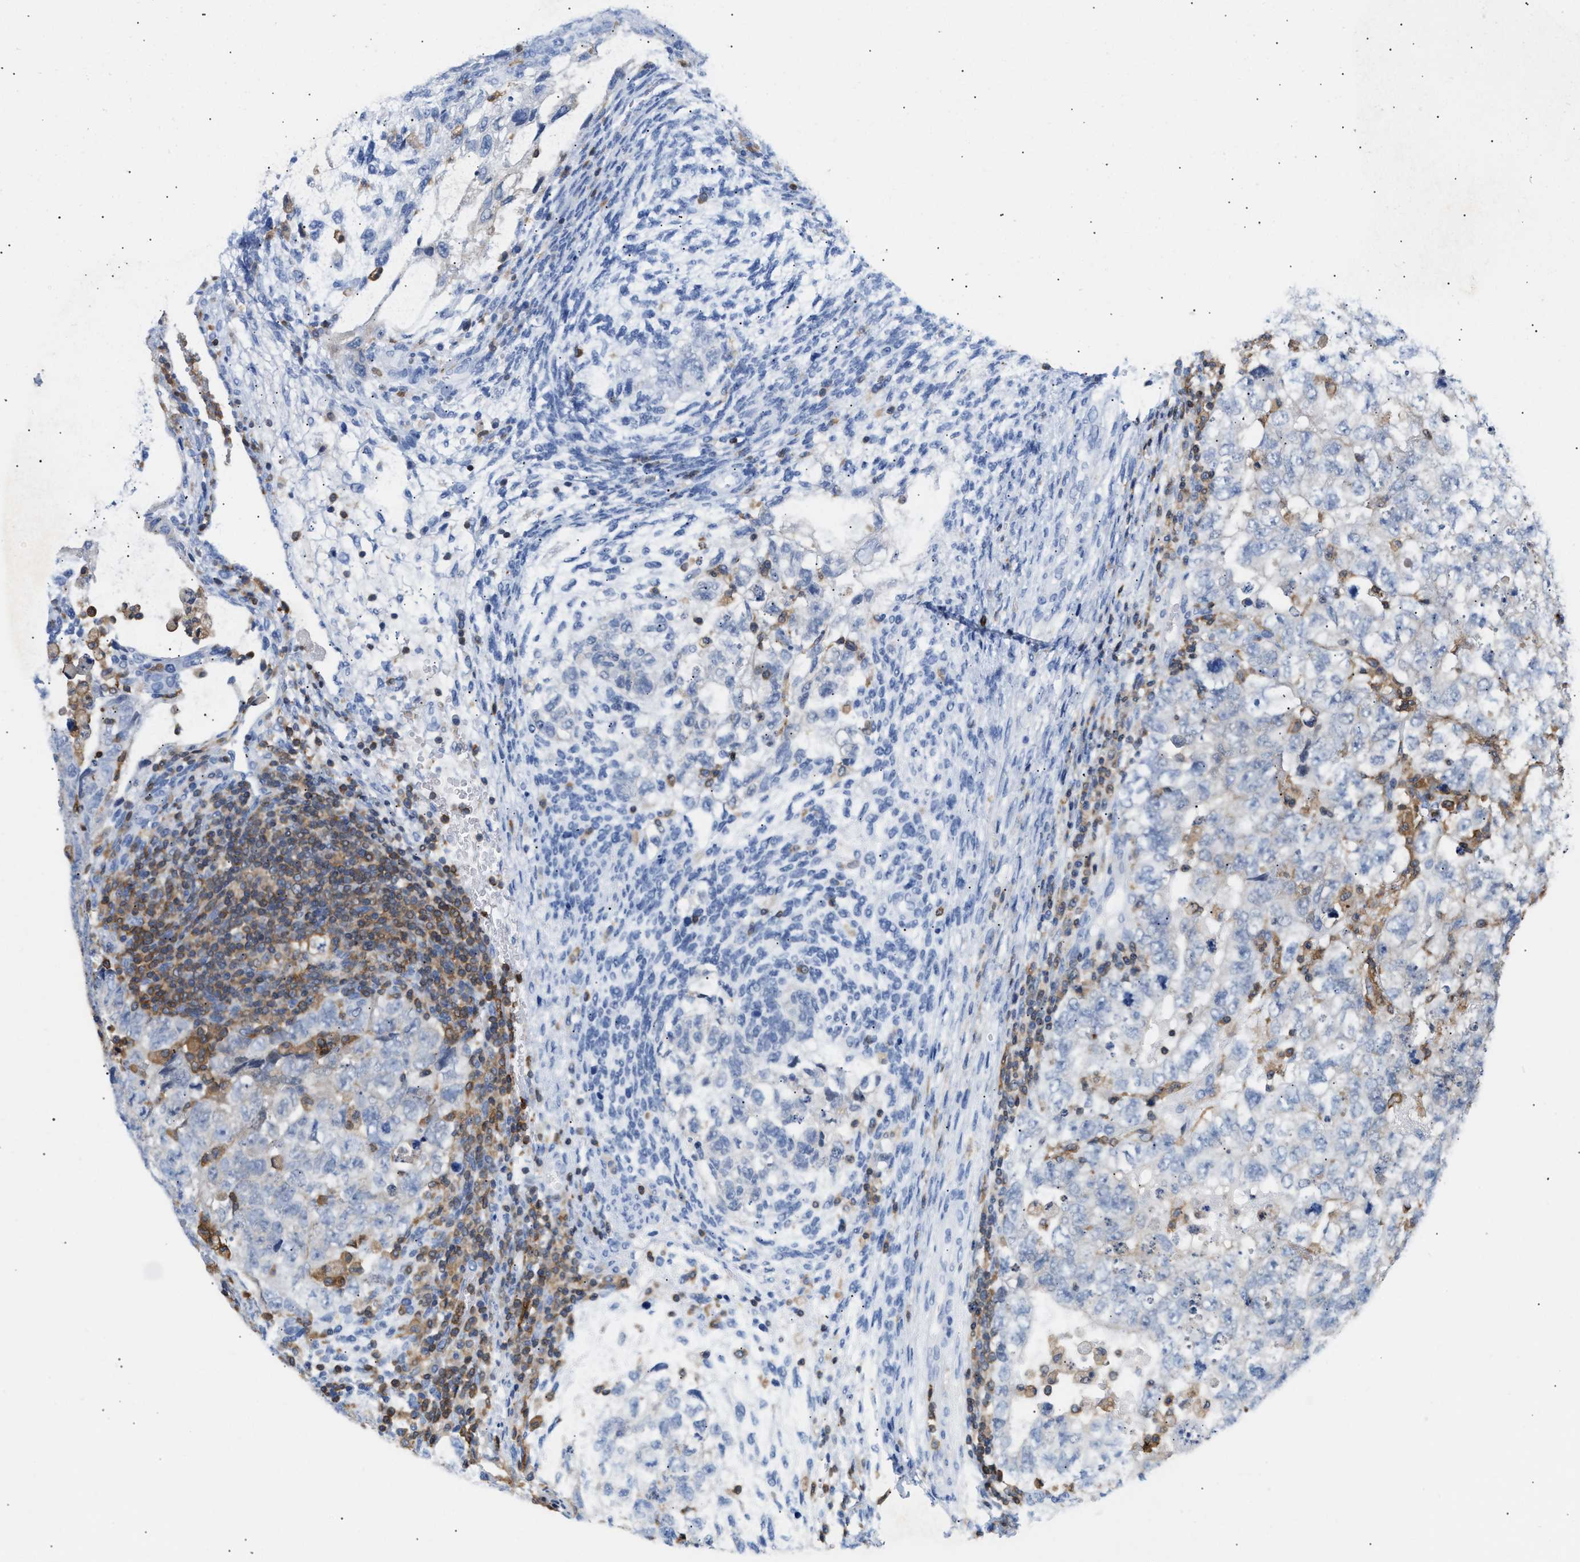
{"staining": {"intensity": "negative", "quantity": "none", "location": "none"}, "tissue": "testis cancer", "cell_type": "Tumor cells", "image_type": "cancer", "snomed": [{"axis": "morphology", "description": "Carcinoma, Embryonal, NOS"}, {"axis": "topography", "description": "Testis"}], "caption": "Immunohistochemical staining of embryonal carcinoma (testis) shows no significant staining in tumor cells.", "gene": "LCP1", "patient": {"sex": "male", "age": 36}}